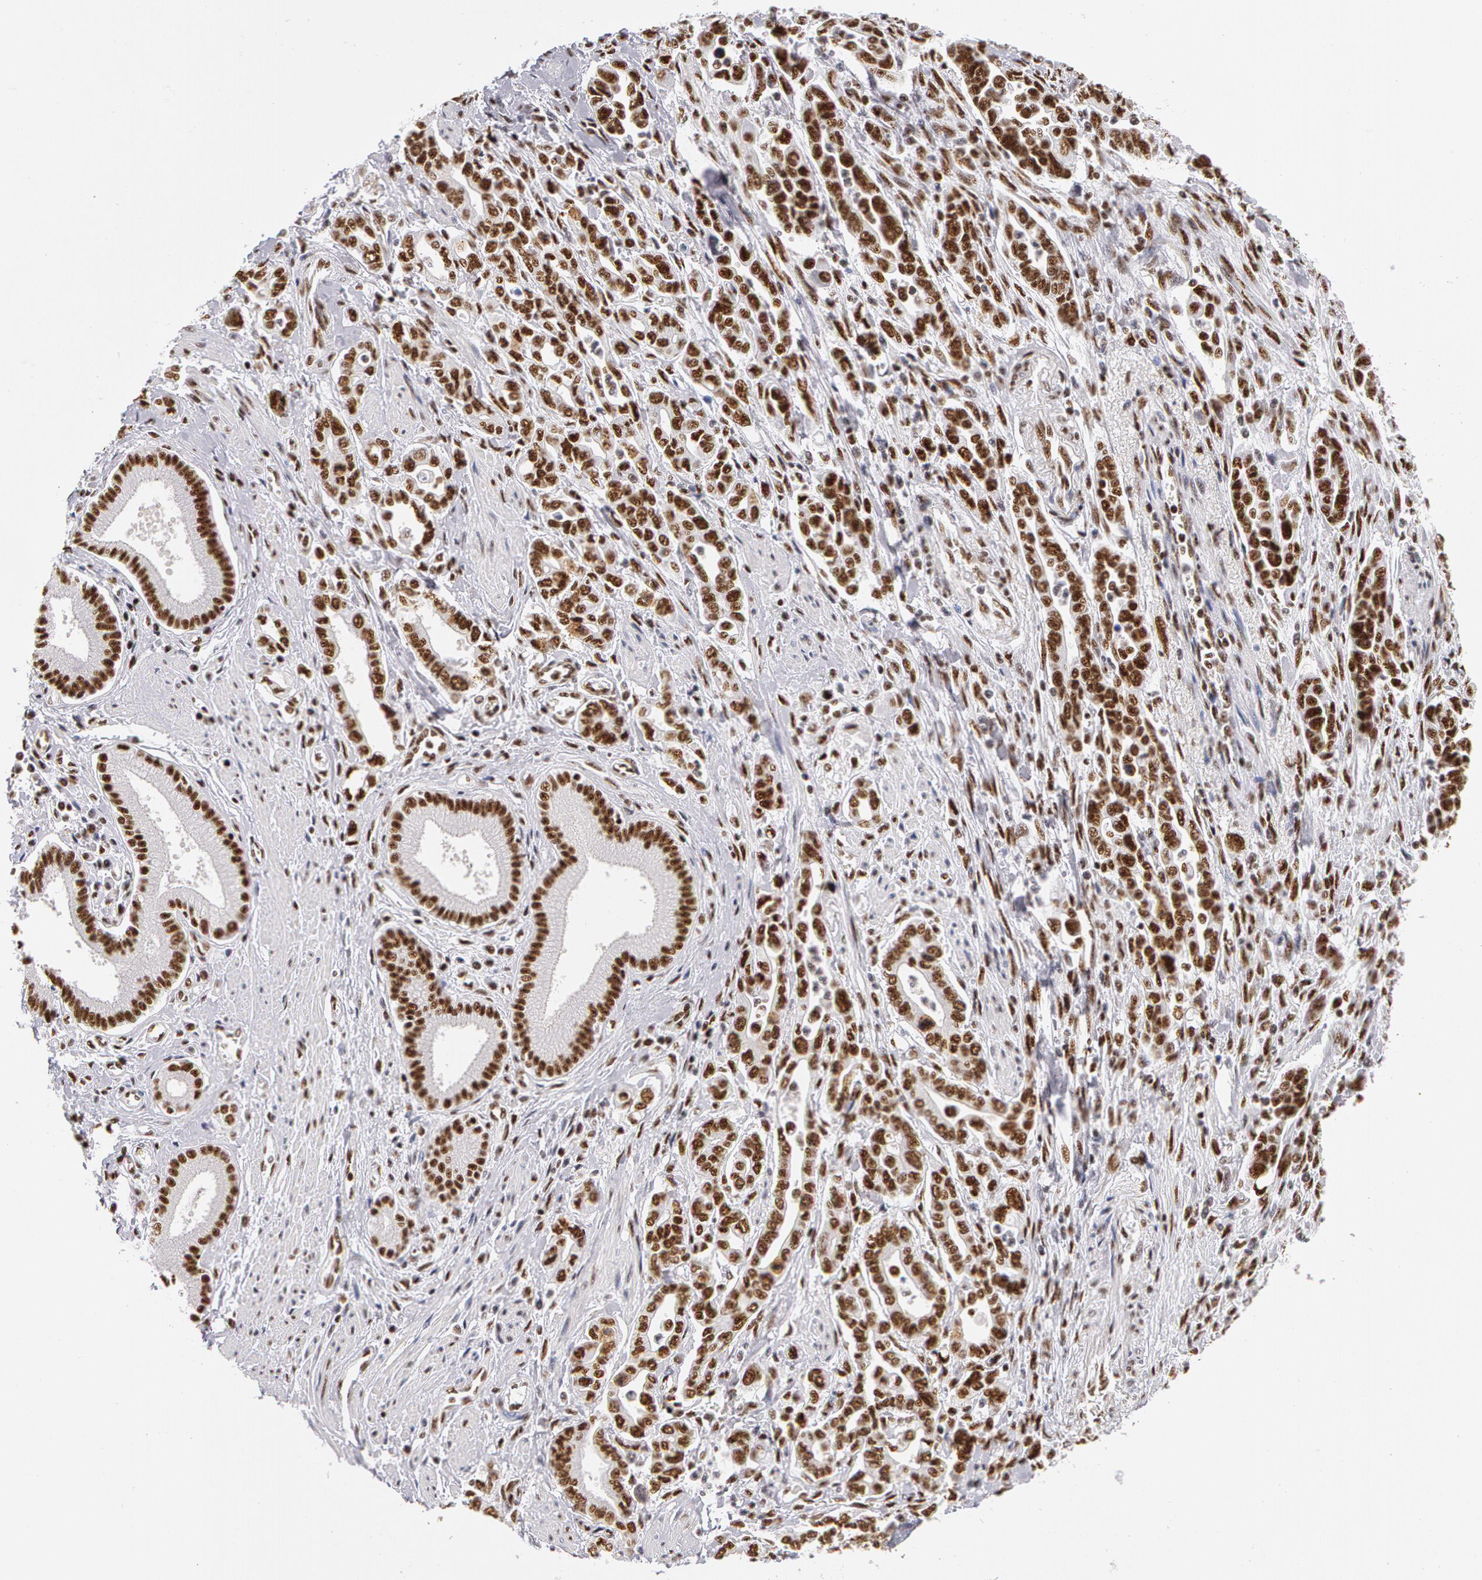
{"staining": {"intensity": "moderate", "quantity": ">75%", "location": "nuclear"}, "tissue": "pancreatic cancer", "cell_type": "Tumor cells", "image_type": "cancer", "snomed": [{"axis": "morphology", "description": "Adenocarcinoma, NOS"}, {"axis": "topography", "description": "Pancreas"}], "caption": "Pancreatic adenocarcinoma tissue demonstrates moderate nuclear expression in about >75% of tumor cells, visualized by immunohistochemistry.", "gene": "PNN", "patient": {"sex": "female", "age": 57}}